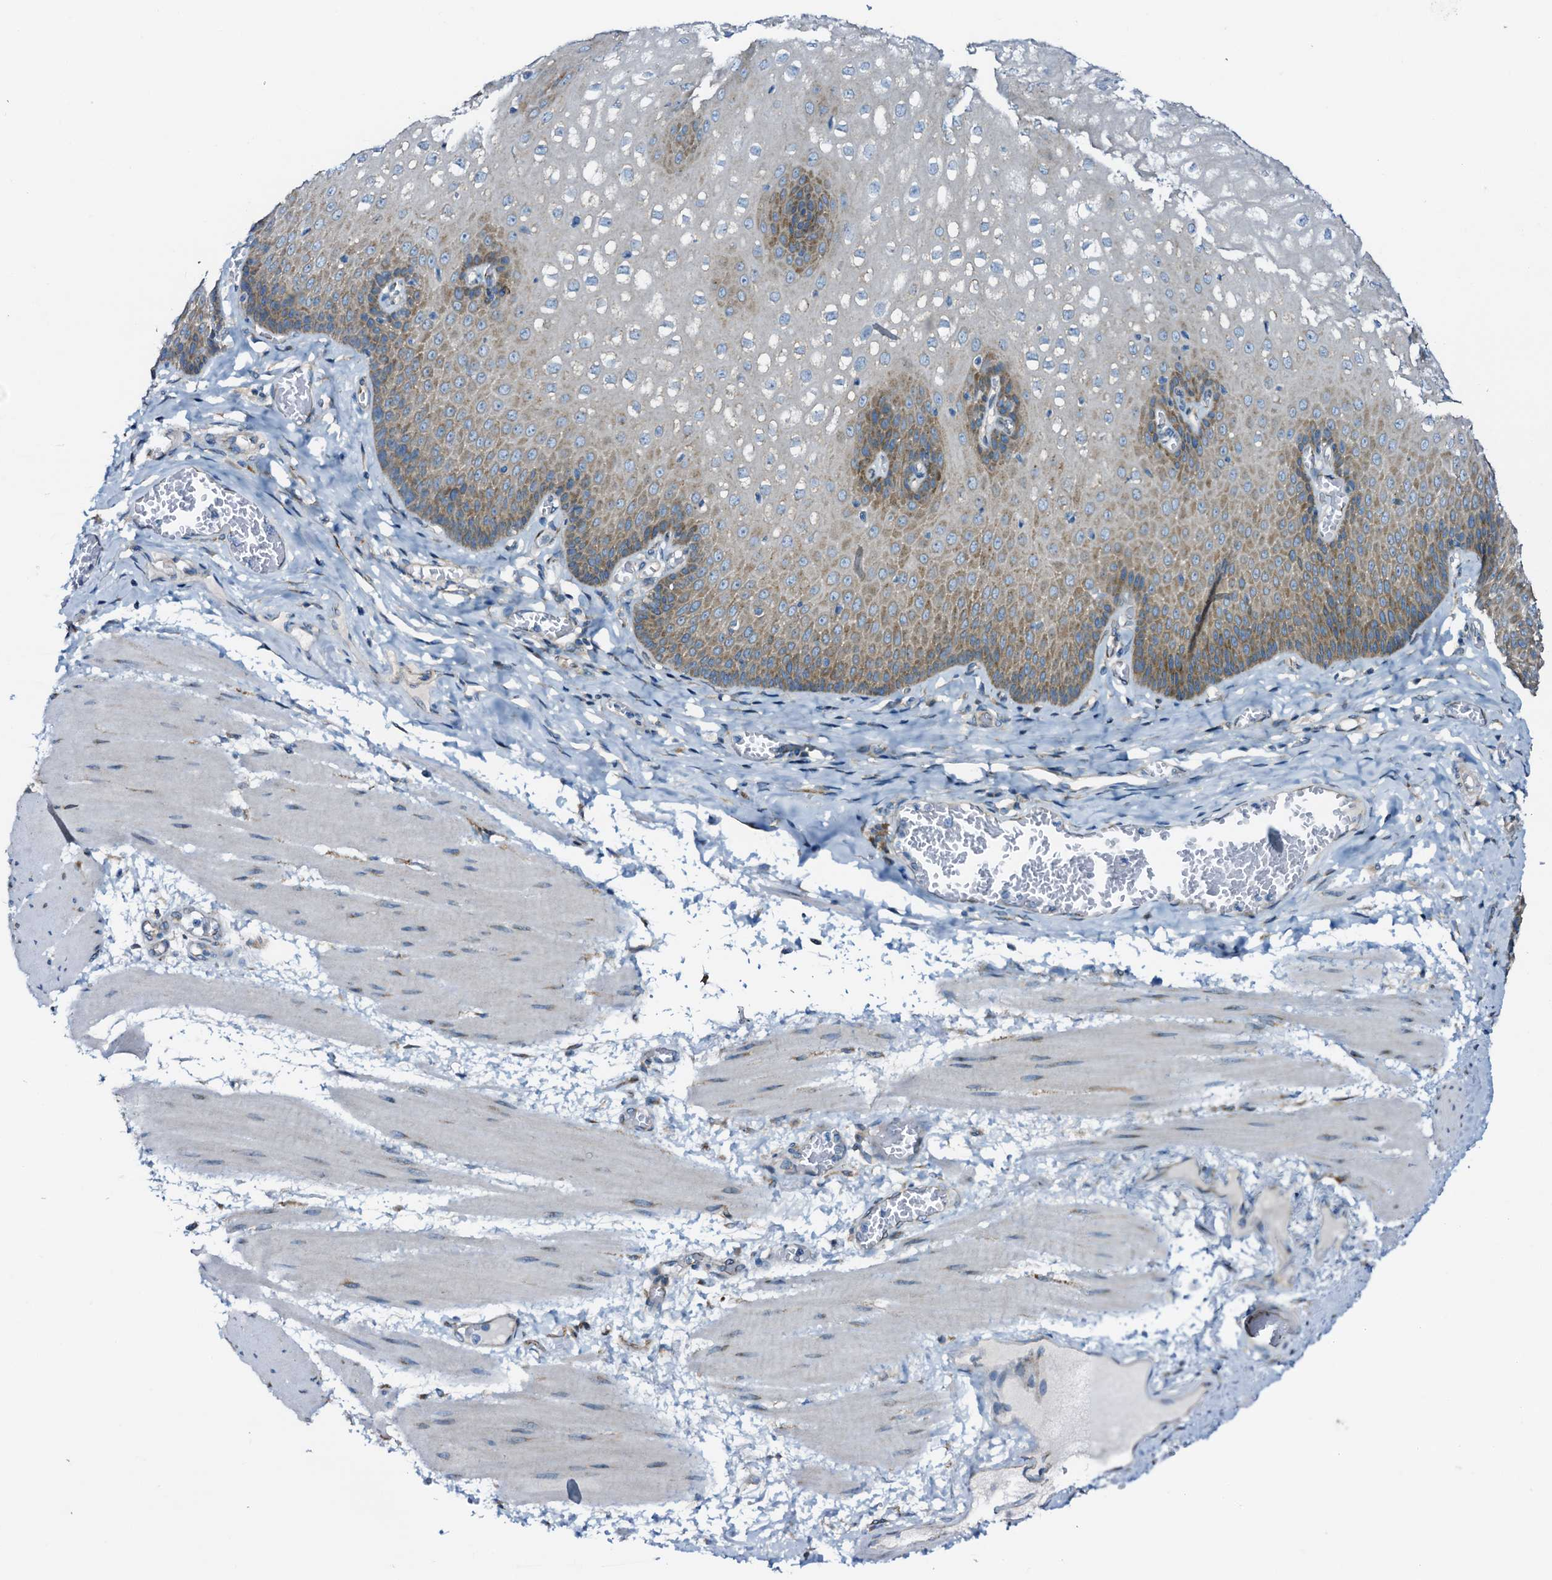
{"staining": {"intensity": "moderate", "quantity": "25%-75%", "location": "cytoplasmic/membranous"}, "tissue": "esophagus", "cell_type": "Squamous epithelial cells", "image_type": "normal", "snomed": [{"axis": "morphology", "description": "Normal tissue, NOS"}, {"axis": "topography", "description": "Esophagus"}], "caption": "This is an image of immunohistochemistry staining of benign esophagus, which shows moderate positivity in the cytoplasmic/membranous of squamous epithelial cells.", "gene": "STARD13", "patient": {"sex": "male", "age": 60}}